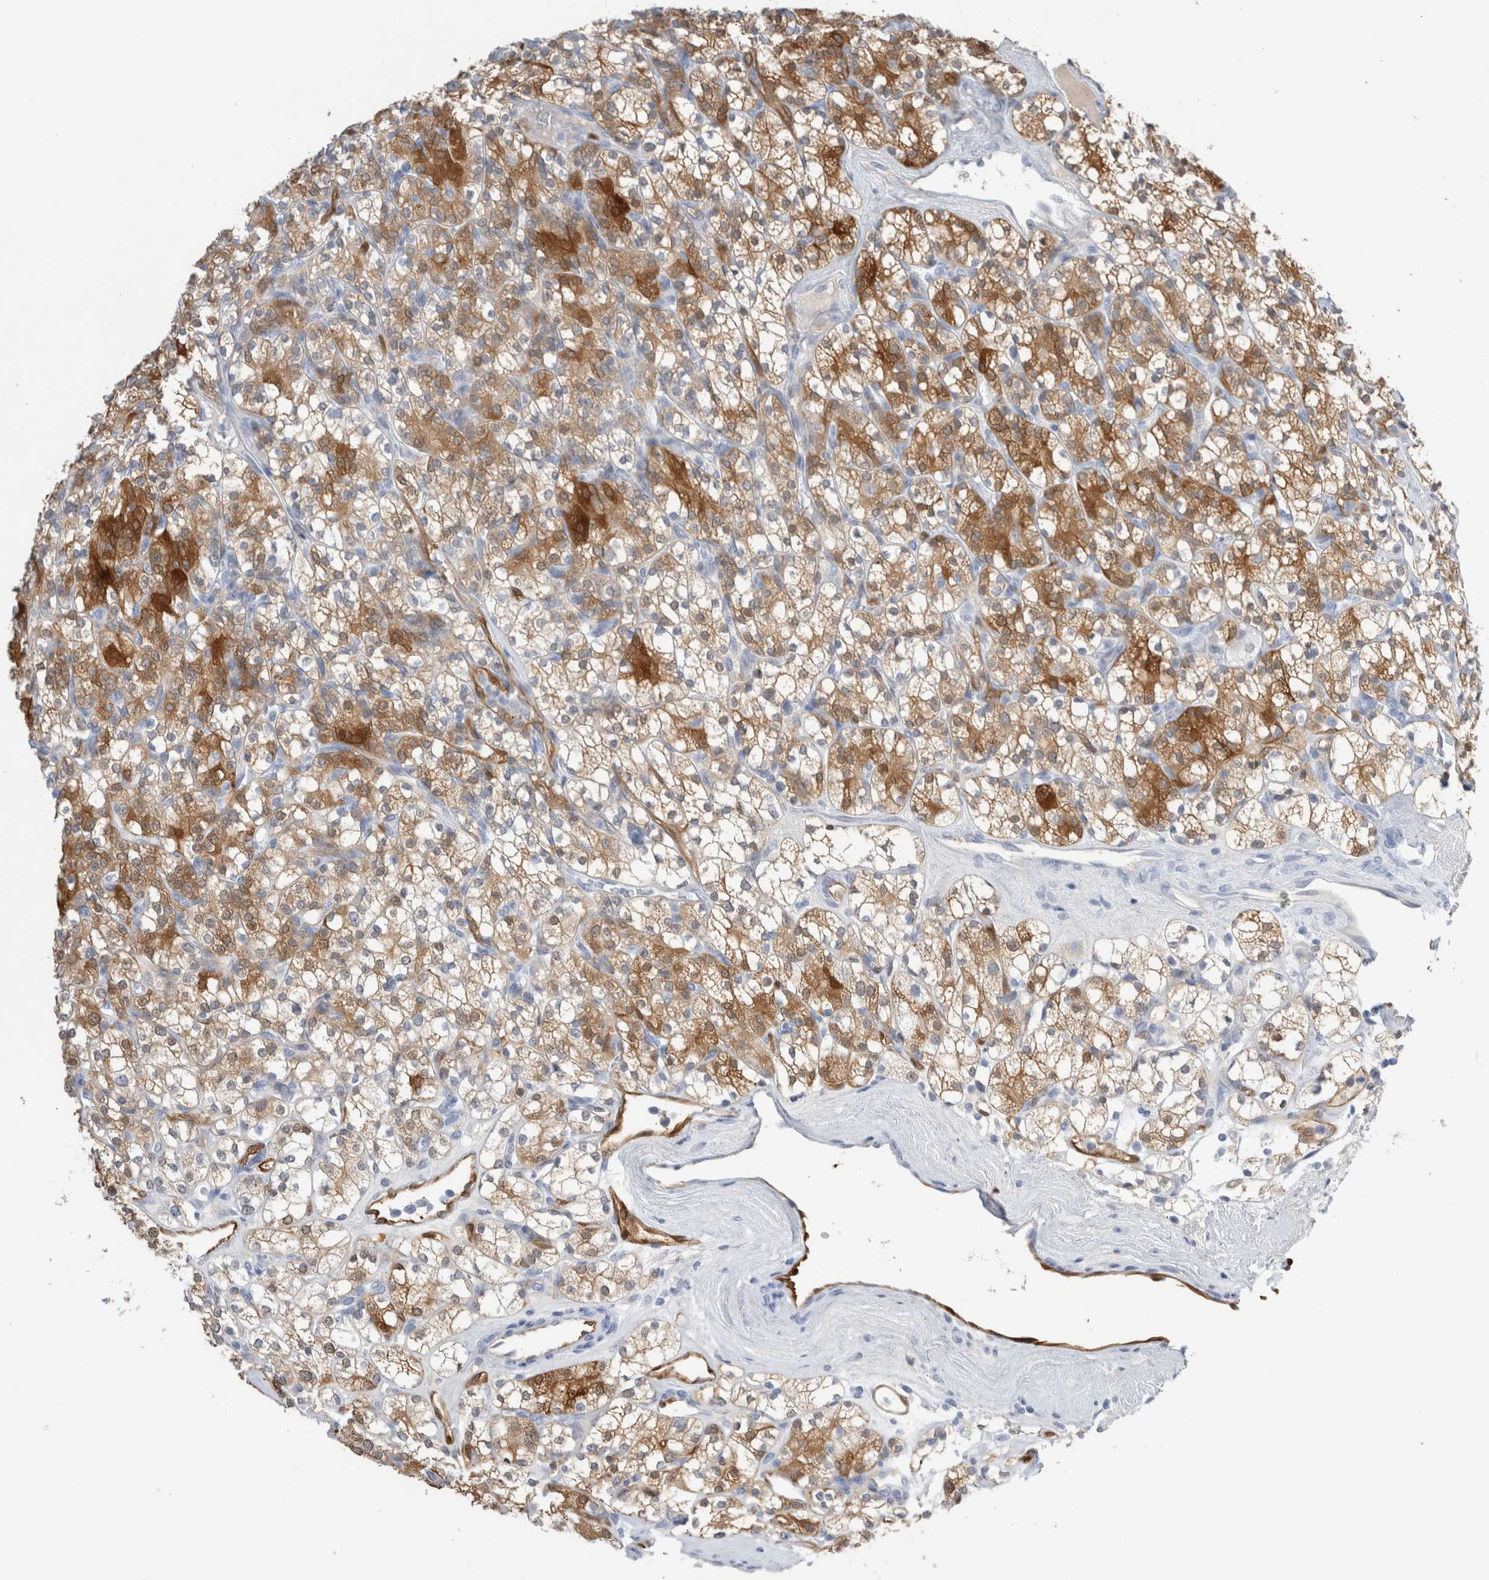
{"staining": {"intensity": "moderate", "quantity": "25%-75%", "location": "cytoplasmic/membranous"}, "tissue": "renal cancer", "cell_type": "Tumor cells", "image_type": "cancer", "snomed": [{"axis": "morphology", "description": "Adenocarcinoma, NOS"}, {"axis": "topography", "description": "Kidney"}], "caption": "IHC histopathology image of human adenocarcinoma (renal) stained for a protein (brown), which exhibits medium levels of moderate cytoplasmic/membranous positivity in approximately 25%-75% of tumor cells.", "gene": "NAPEPLD", "patient": {"sex": "male", "age": 77}}